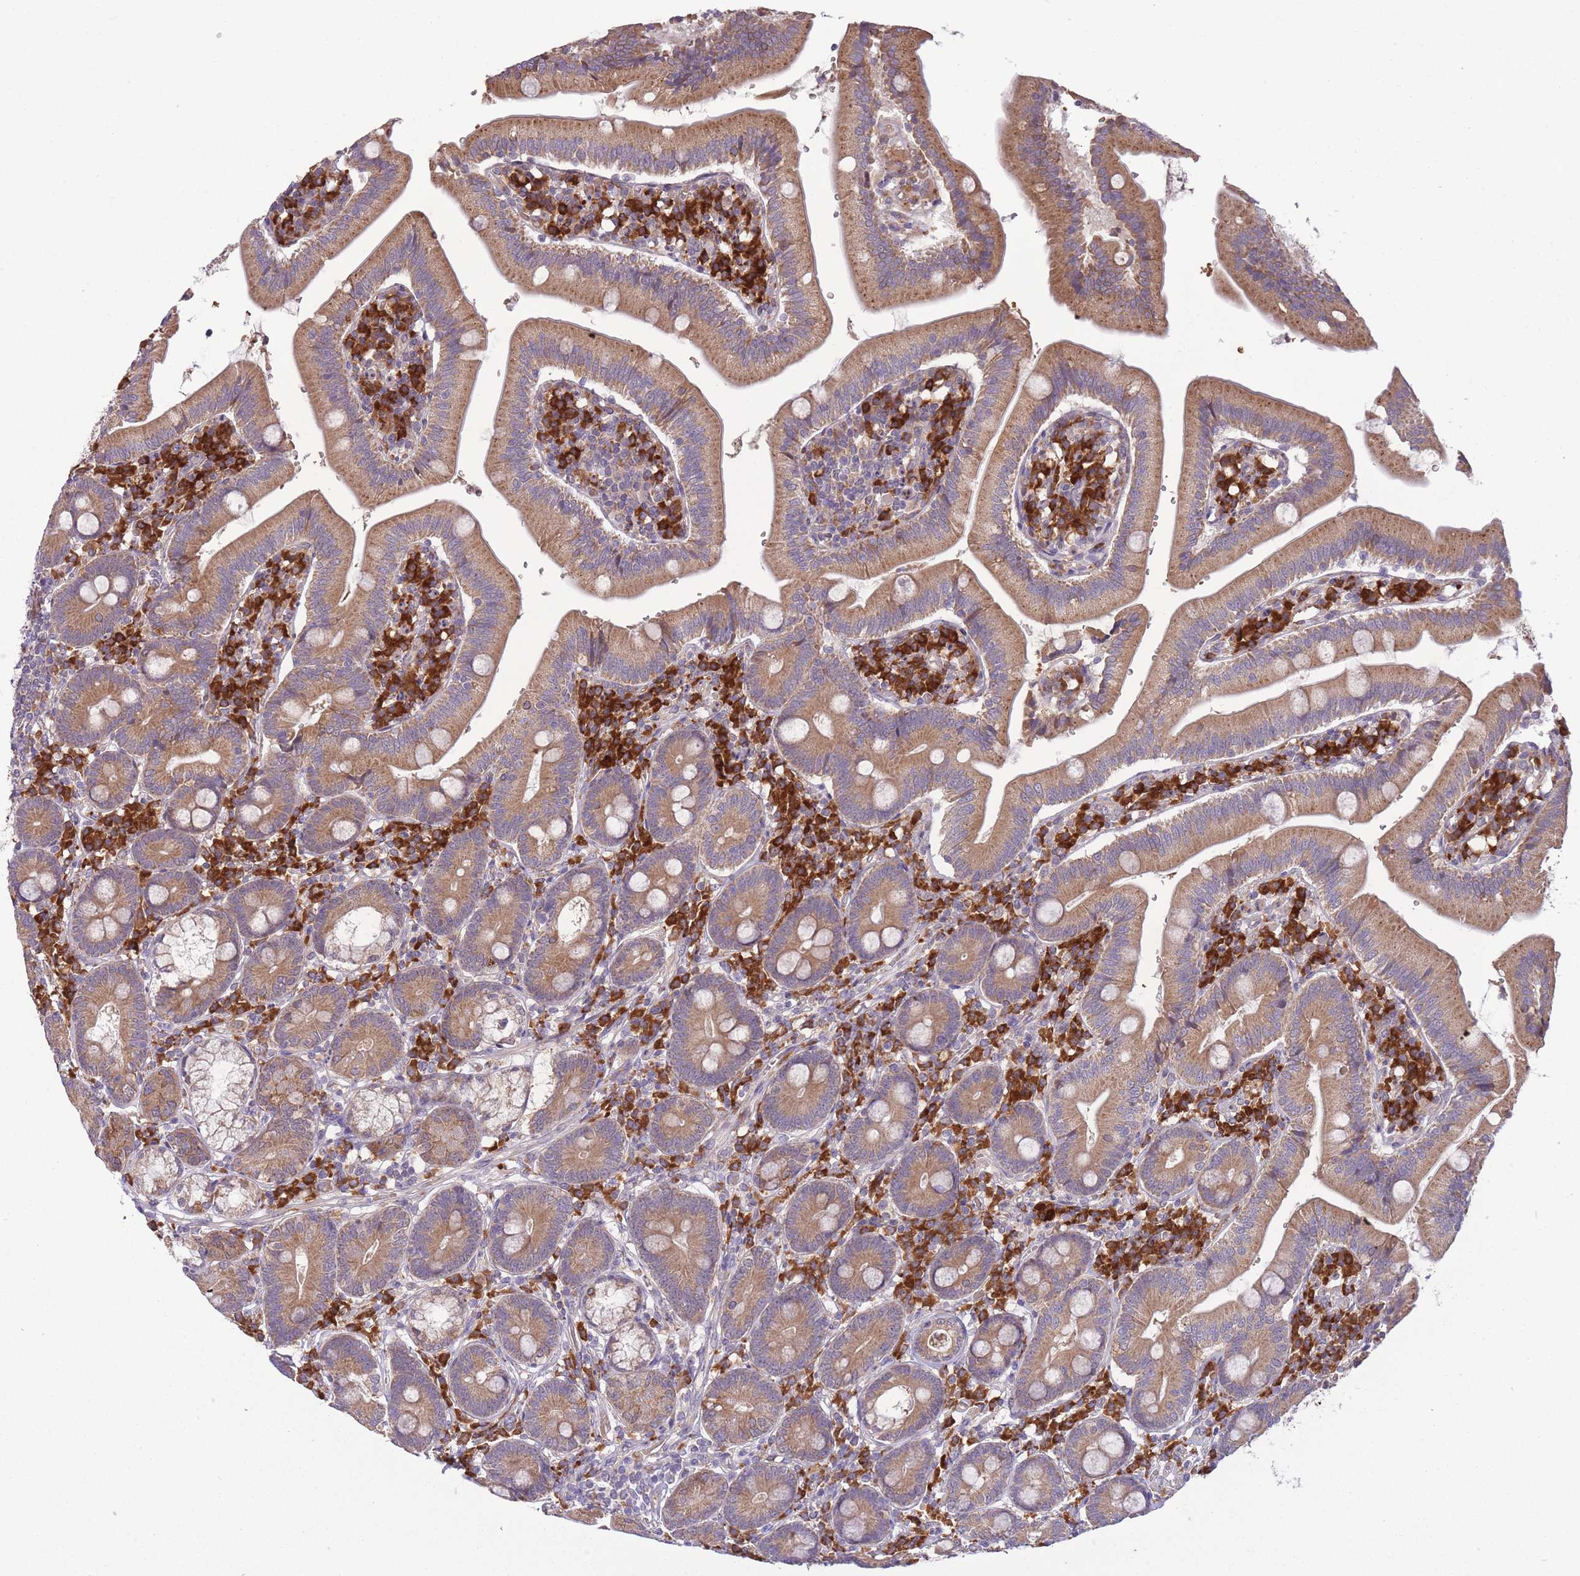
{"staining": {"intensity": "moderate", "quantity": ">75%", "location": "cytoplasmic/membranous"}, "tissue": "duodenum", "cell_type": "Glandular cells", "image_type": "normal", "snomed": [{"axis": "morphology", "description": "Normal tissue, NOS"}, {"axis": "topography", "description": "Duodenum"}], "caption": "A high-resolution micrograph shows immunohistochemistry staining of normal duodenum, which reveals moderate cytoplasmic/membranous positivity in about >75% of glandular cells.", "gene": "POLR3F", "patient": {"sex": "female", "age": 67}}